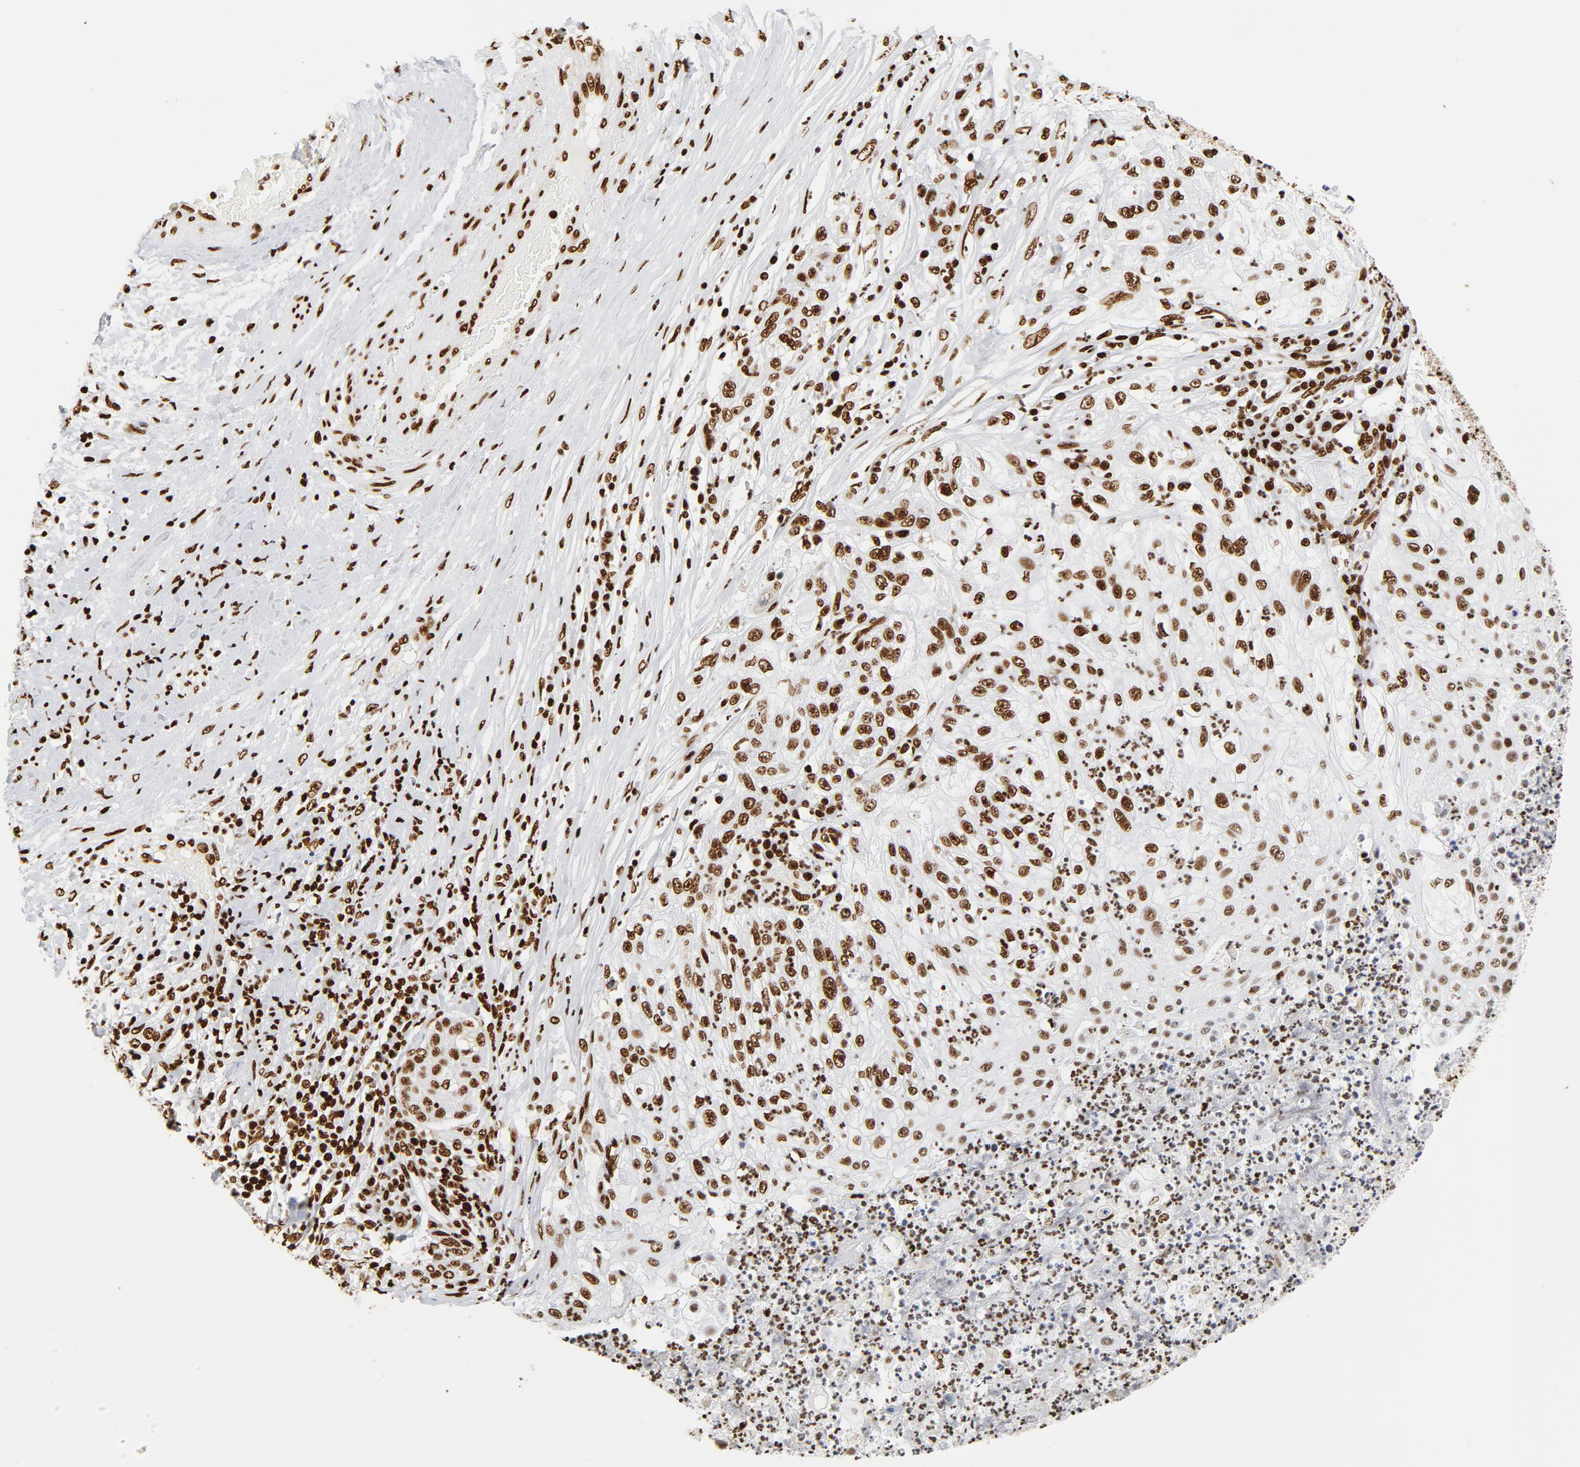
{"staining": {"intensity": "strong", "quantity": ">75%", "location": "nuclear"}, "tissue": "lung cancer", "cell_type": "Tumor cells", "image_type": "cancer", "snomed": [{"axis": "morphology", "description": "Inflammation, NOS"}, {"axis": "morphology", "description": "Squamous cell carcinoma, NOS"}, {"axis": "topography", "description": "Lymph node"}, {"axis": "topography", "description": "Soft tissue"}, {"axis": "topography", "description": "Lung"}], "caption": "Immunohistochemistry (IHC) micrograph of neoplastic tissue: lung cancer stained using immunohistochemistry displays high levels of strong protein expression localized specifically in the nuclear of tumor cells, appearing as a nuclear brown color.", "gene": "XRCC6", "patient": {"sex": "male", "age": 66}}